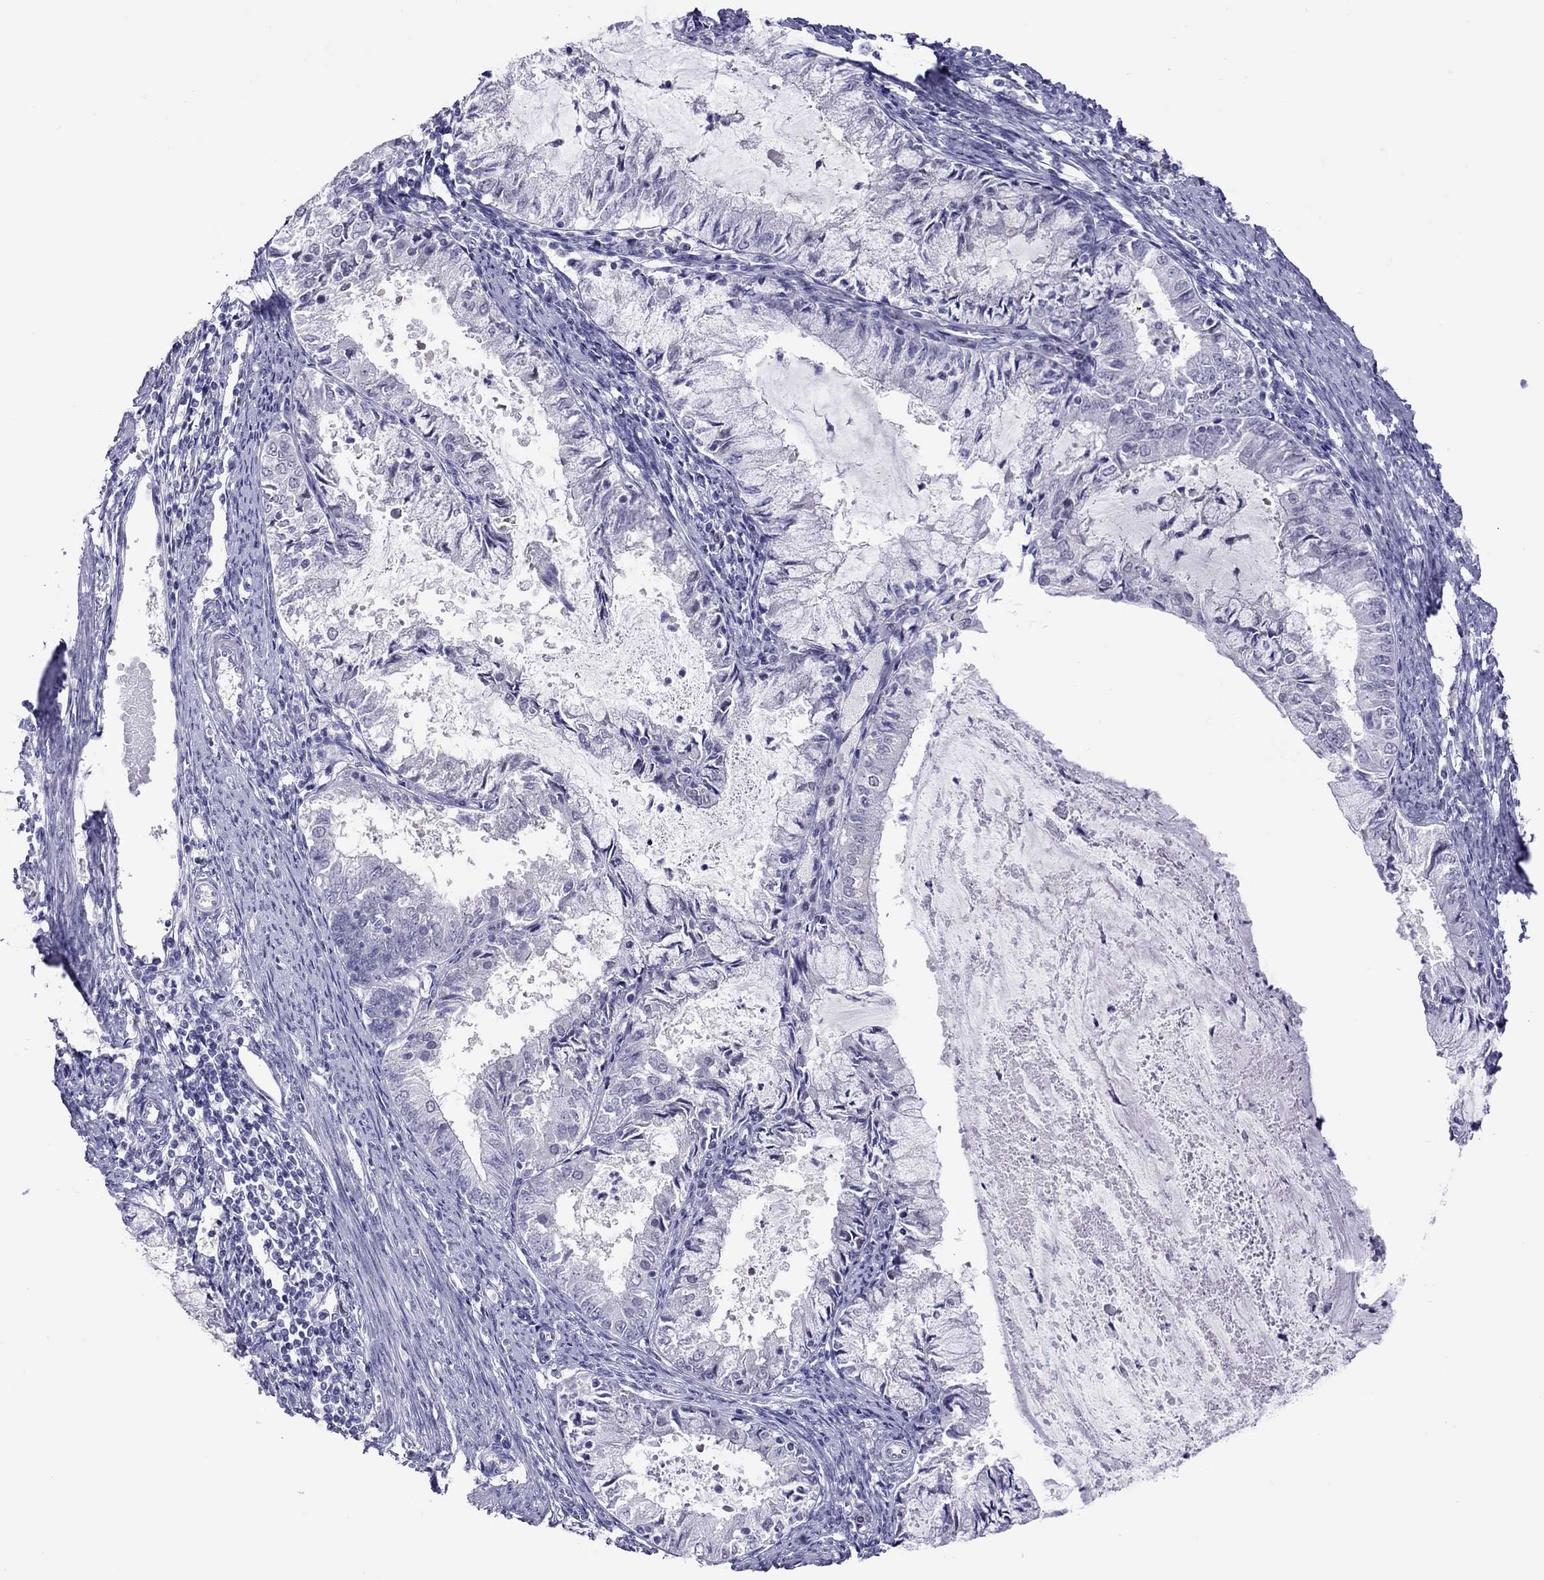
{"staining": {"intensity": "negative", "quantity": "none", "location": "none"}, "tissue": "endometrial cancer", "cell_type": "Tumor cells", "image_type": "cancer", "snomed": [{"axis": "morphology", "description": "Adenocarcinoma, NOS"}, {"axis": "topography", "description": "Endometrium"}], "caption": "Human endometrial adenocarcinoma stained for a protein using immunohistochemistry (IHC) displays no expression in tumor cells.", "gene": "CHRNB3", "patient": {"sex": "female", "age": 57}}